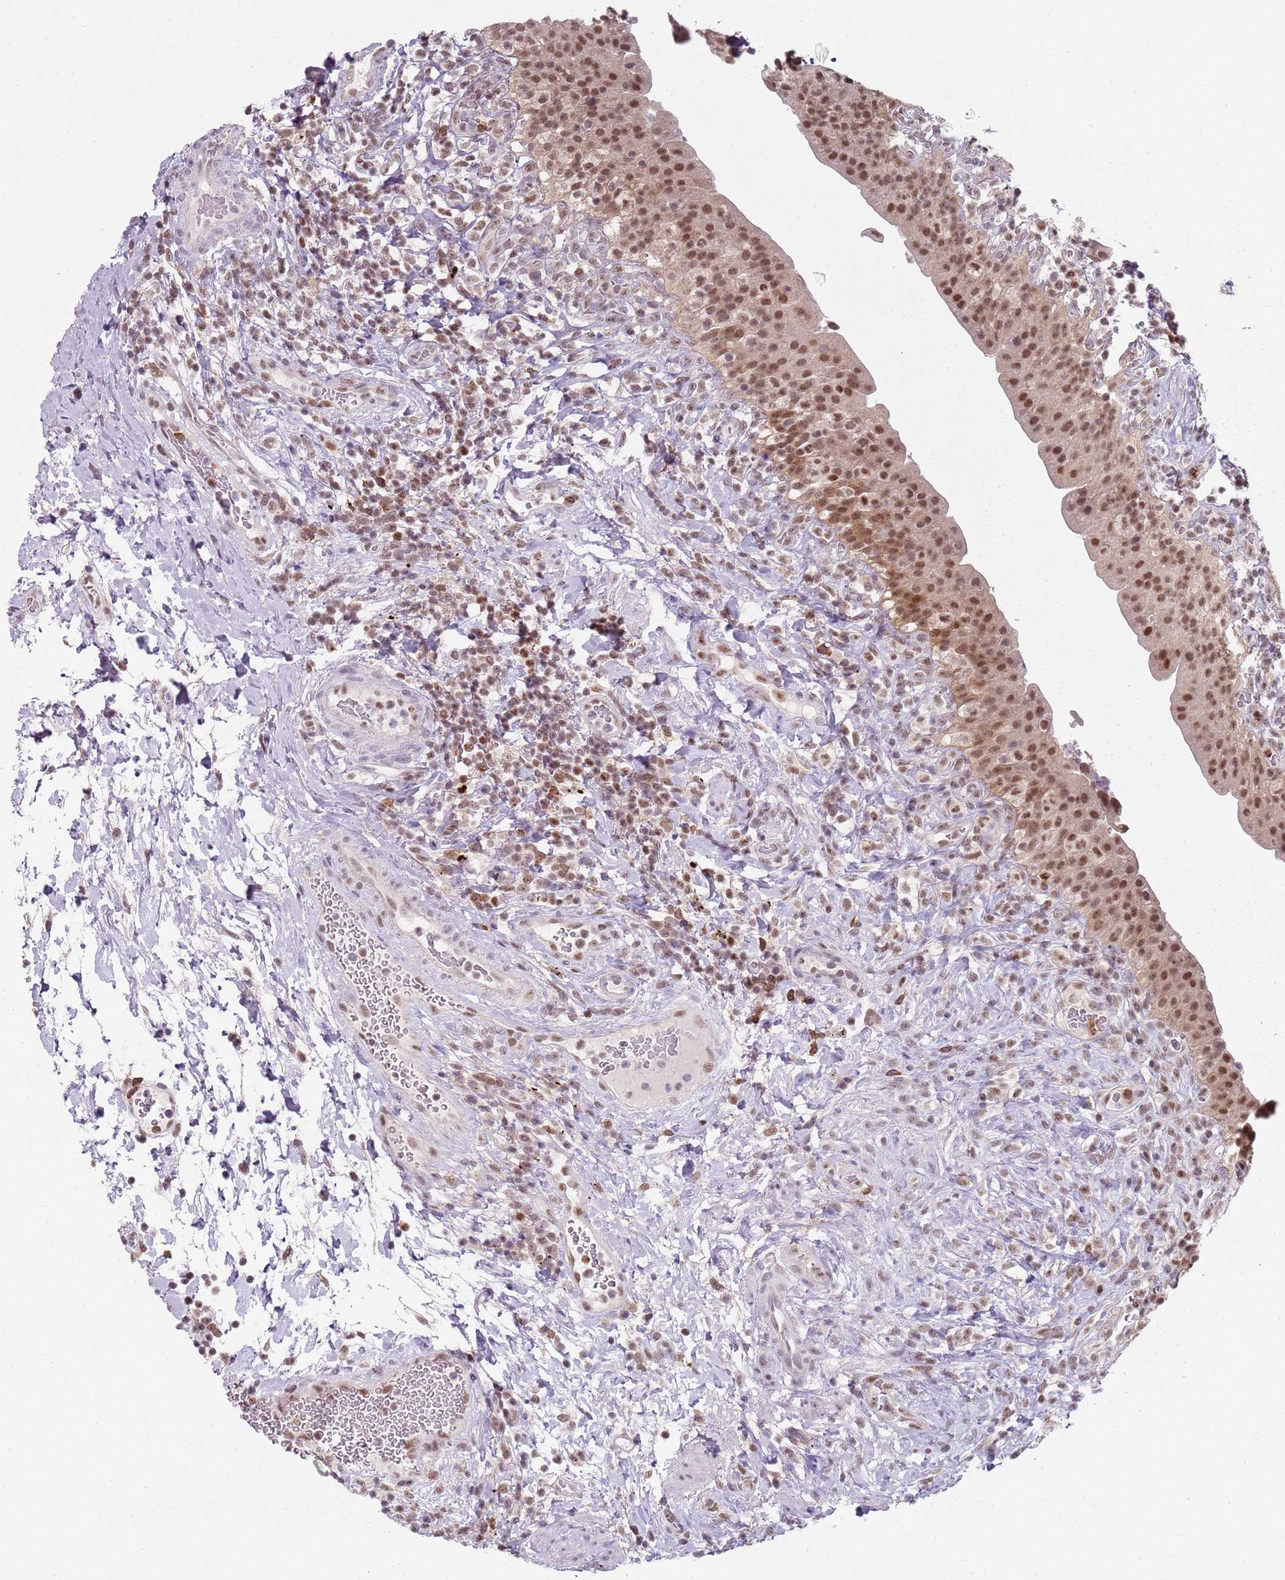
{"staining": {"intensity": "moderate", "quantity": ">75%", "location": "nuclear"}, "tissue": "urinary bladder", "cell_type": "Urothelial cells", "image_type": "normal", "snomed": [{"axis": "morphology", "description": "Normal tissue, NOS"}, {"axis": "morphology", "description": "Inflammation, NOS"}, {"axis": "topography", "description": "Urinary bladder"}], "caption": "Urothelial cells exhibit medium levels of moderate nuclear expression in about >75% of cells in unremarkable human urinary bladder.", "gene": "SMARCAL1", "patient": {"sex": "male", "age": 64}}